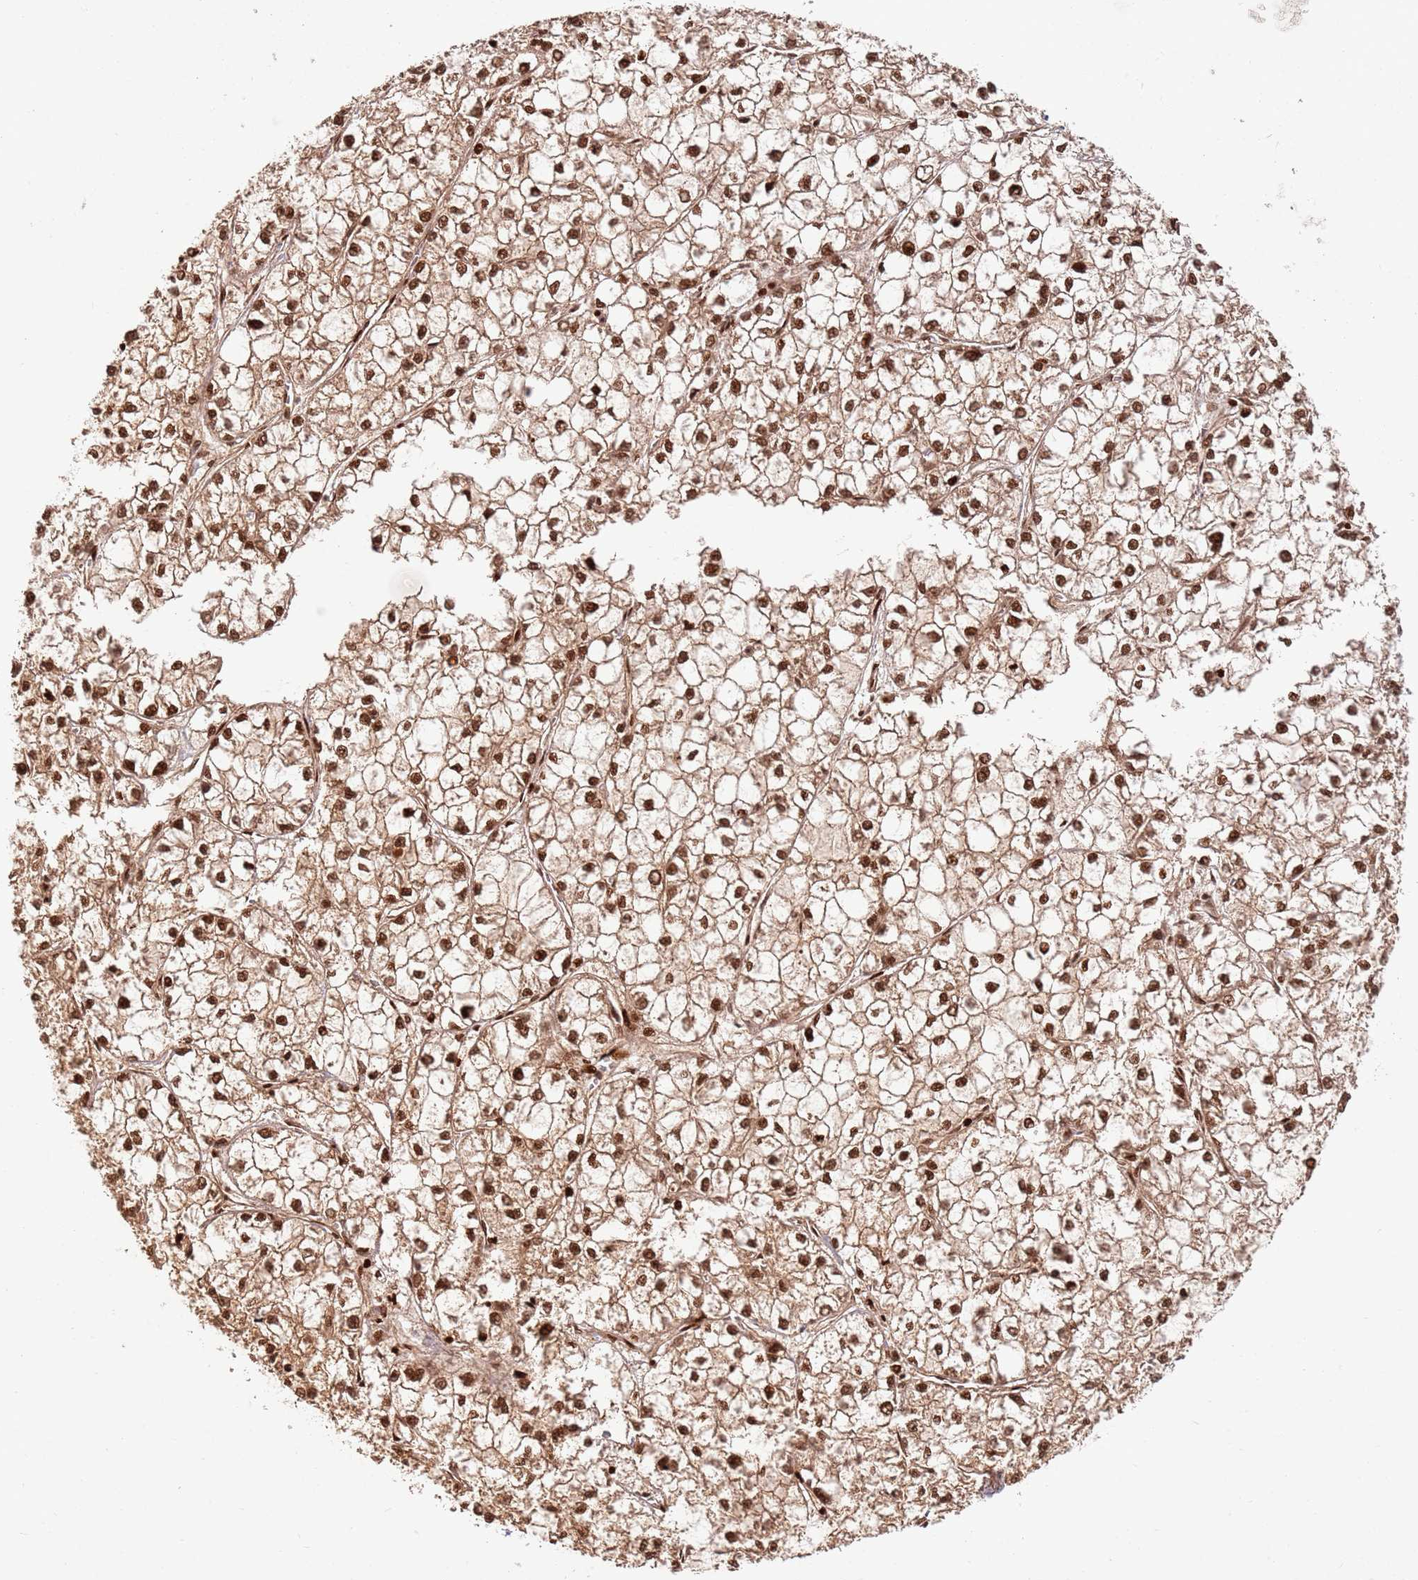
{"staining": {"intensity": "strong", "quantity": ">75%", "location": "cytoplasmic/membranous,nuclear"}, "tissue": "liver cancer", "cell_type": "Tumor cells", "image_type": "cancer", "snomed": [{"axis": "morphology", "description": "Carcinoma, Hepatocellular, NOS"}, {"axis": "topography", "description": "Liver"}], "caption": "Approximately >75% of tumor cells in human hepatocellular carcinoma (liver) demonstrate strong cytoplasmic/membranous and nuclear protein expression as visualized by brown immunohistochemical staining.", "gene": "TMEM233", "patient": {"sex": "female", "age": 43}}